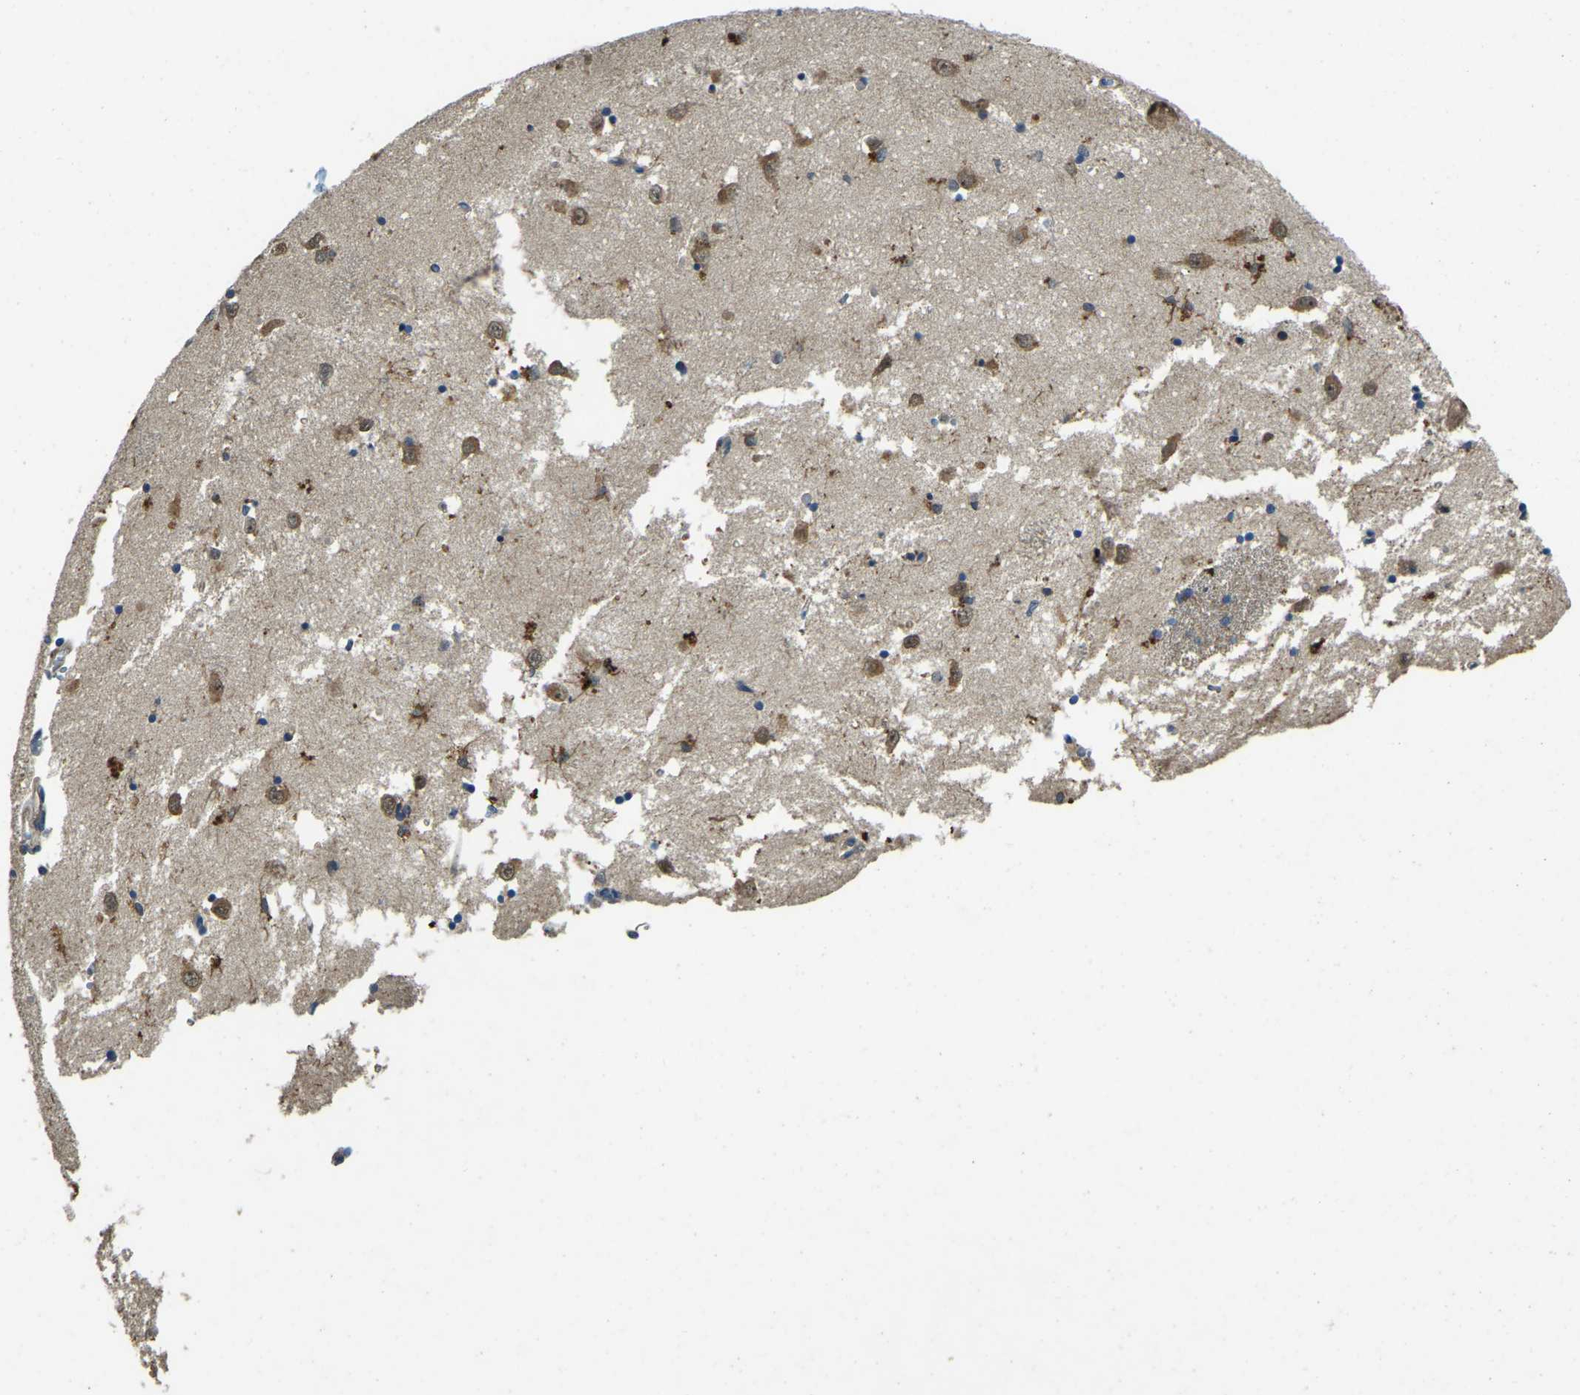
{"staining": {"intensity": "weak", "quantity": "<25%", "location": "cytoplasmic/membranous"}, "tissue": "caudate", "cell_type": "Glial cells", "image_type": "normal", "snomed": [{"axis": "morphology", "description": "Normal tissue, NOS"}, {"axis": "topography", "description": "Lateral ventricle wall"}], "caption": "Glial cells show no significant positivity in benign caudate. (DAB (3,3'-diaminobenzidine) immunohistochemistry visualized using brightfield microscopy, high magnification).", "gene": "ATP8B1", "patient": {"sex": "female", "age": 19}}